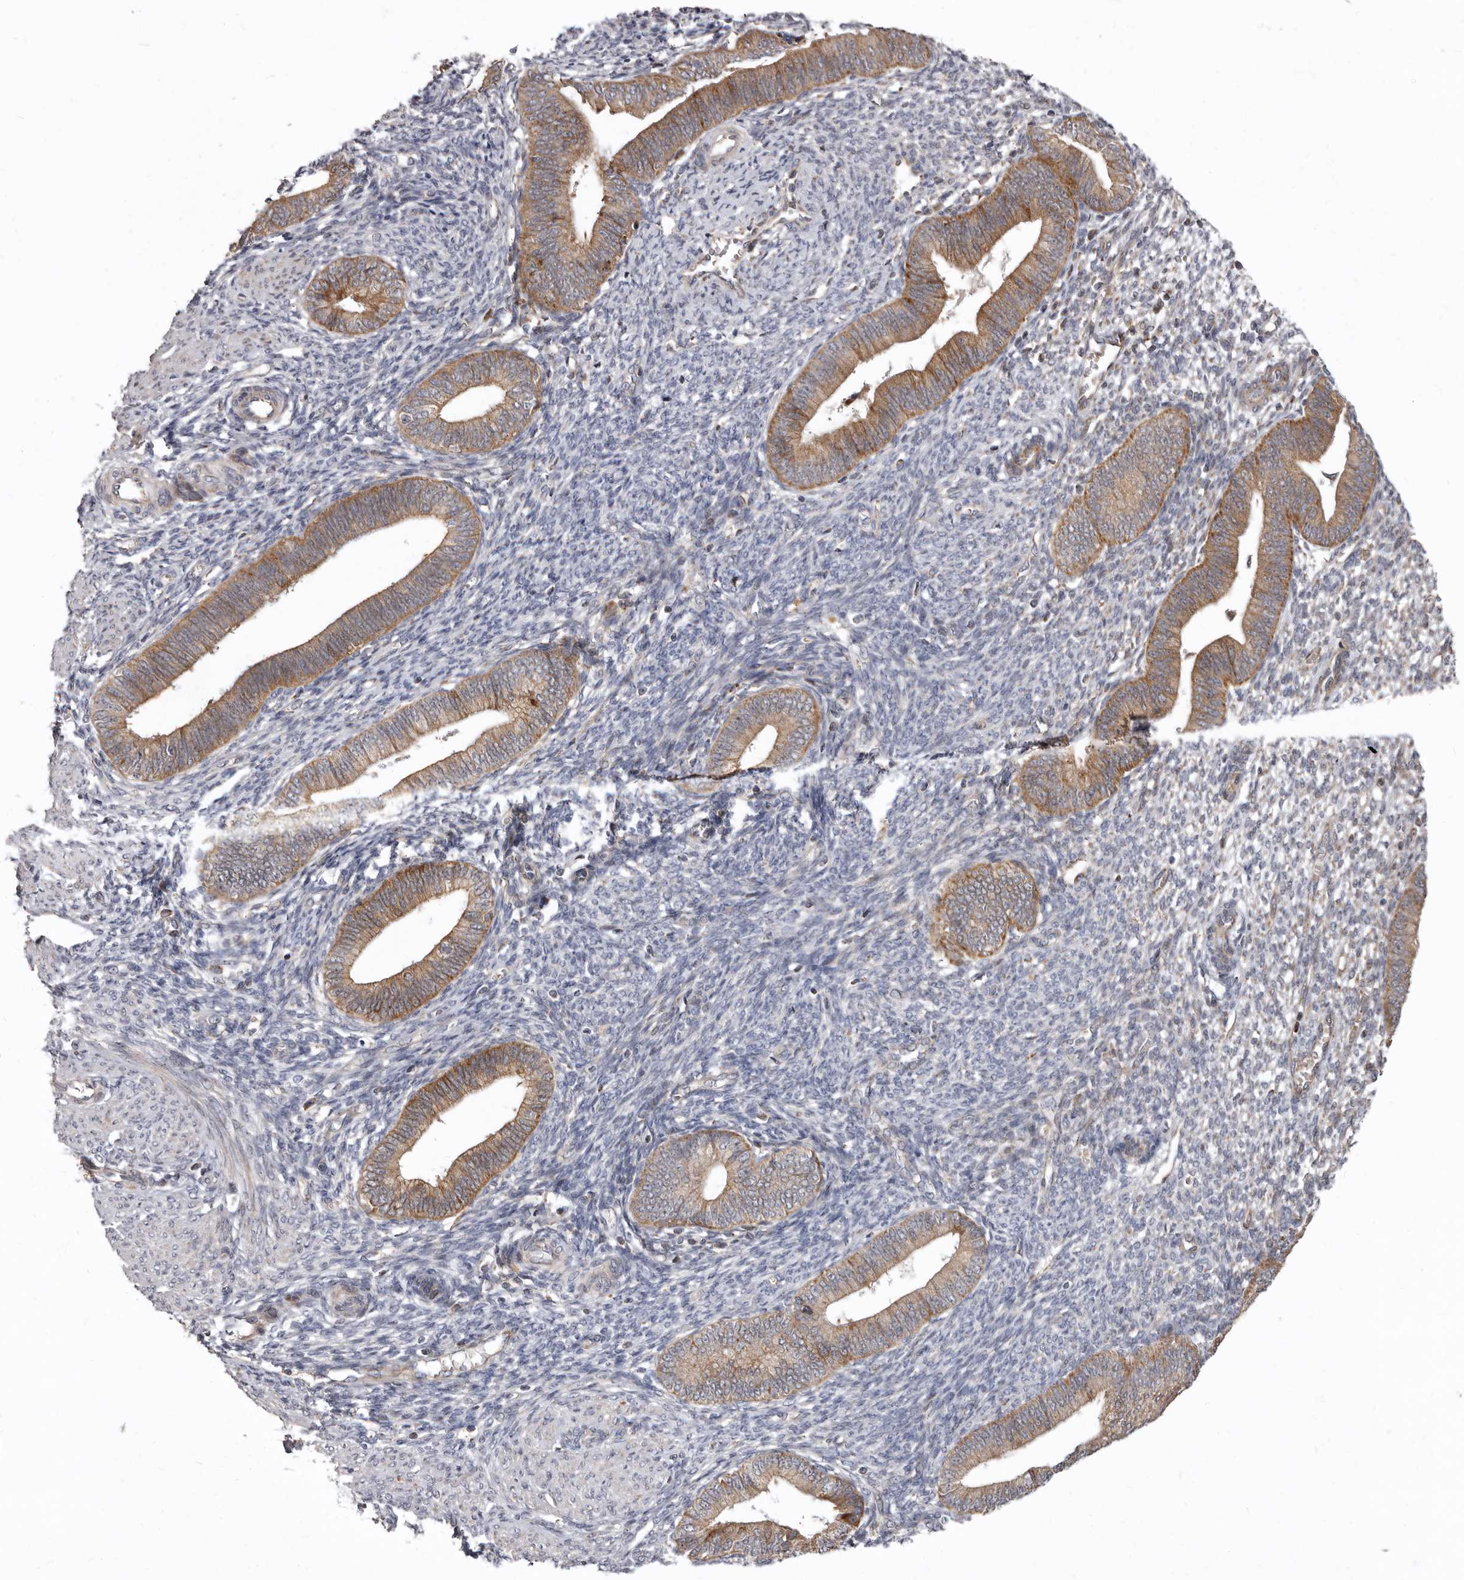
{"staining": {"intensity": "negative", "quantity": "none", "location": "none"}, "tissue": "endometrium", "cell_type": "Cells in endometrial stroma", "image_type": "normal", "snomed": [{"axis": "morphology", "description": "Normal tissue, NOS"}, {"axis": "topography", "description": "Endometrium"}], "caption": "Cells in endometrial stroma show no significant staining in benign endometrium. (Brightfield microscopy of DAB (3,3'-diaminobenzidine) immunohistochemistry at high magnification).", "gene": "SMC4", "patient": {"sex": "female", "age": 46}}